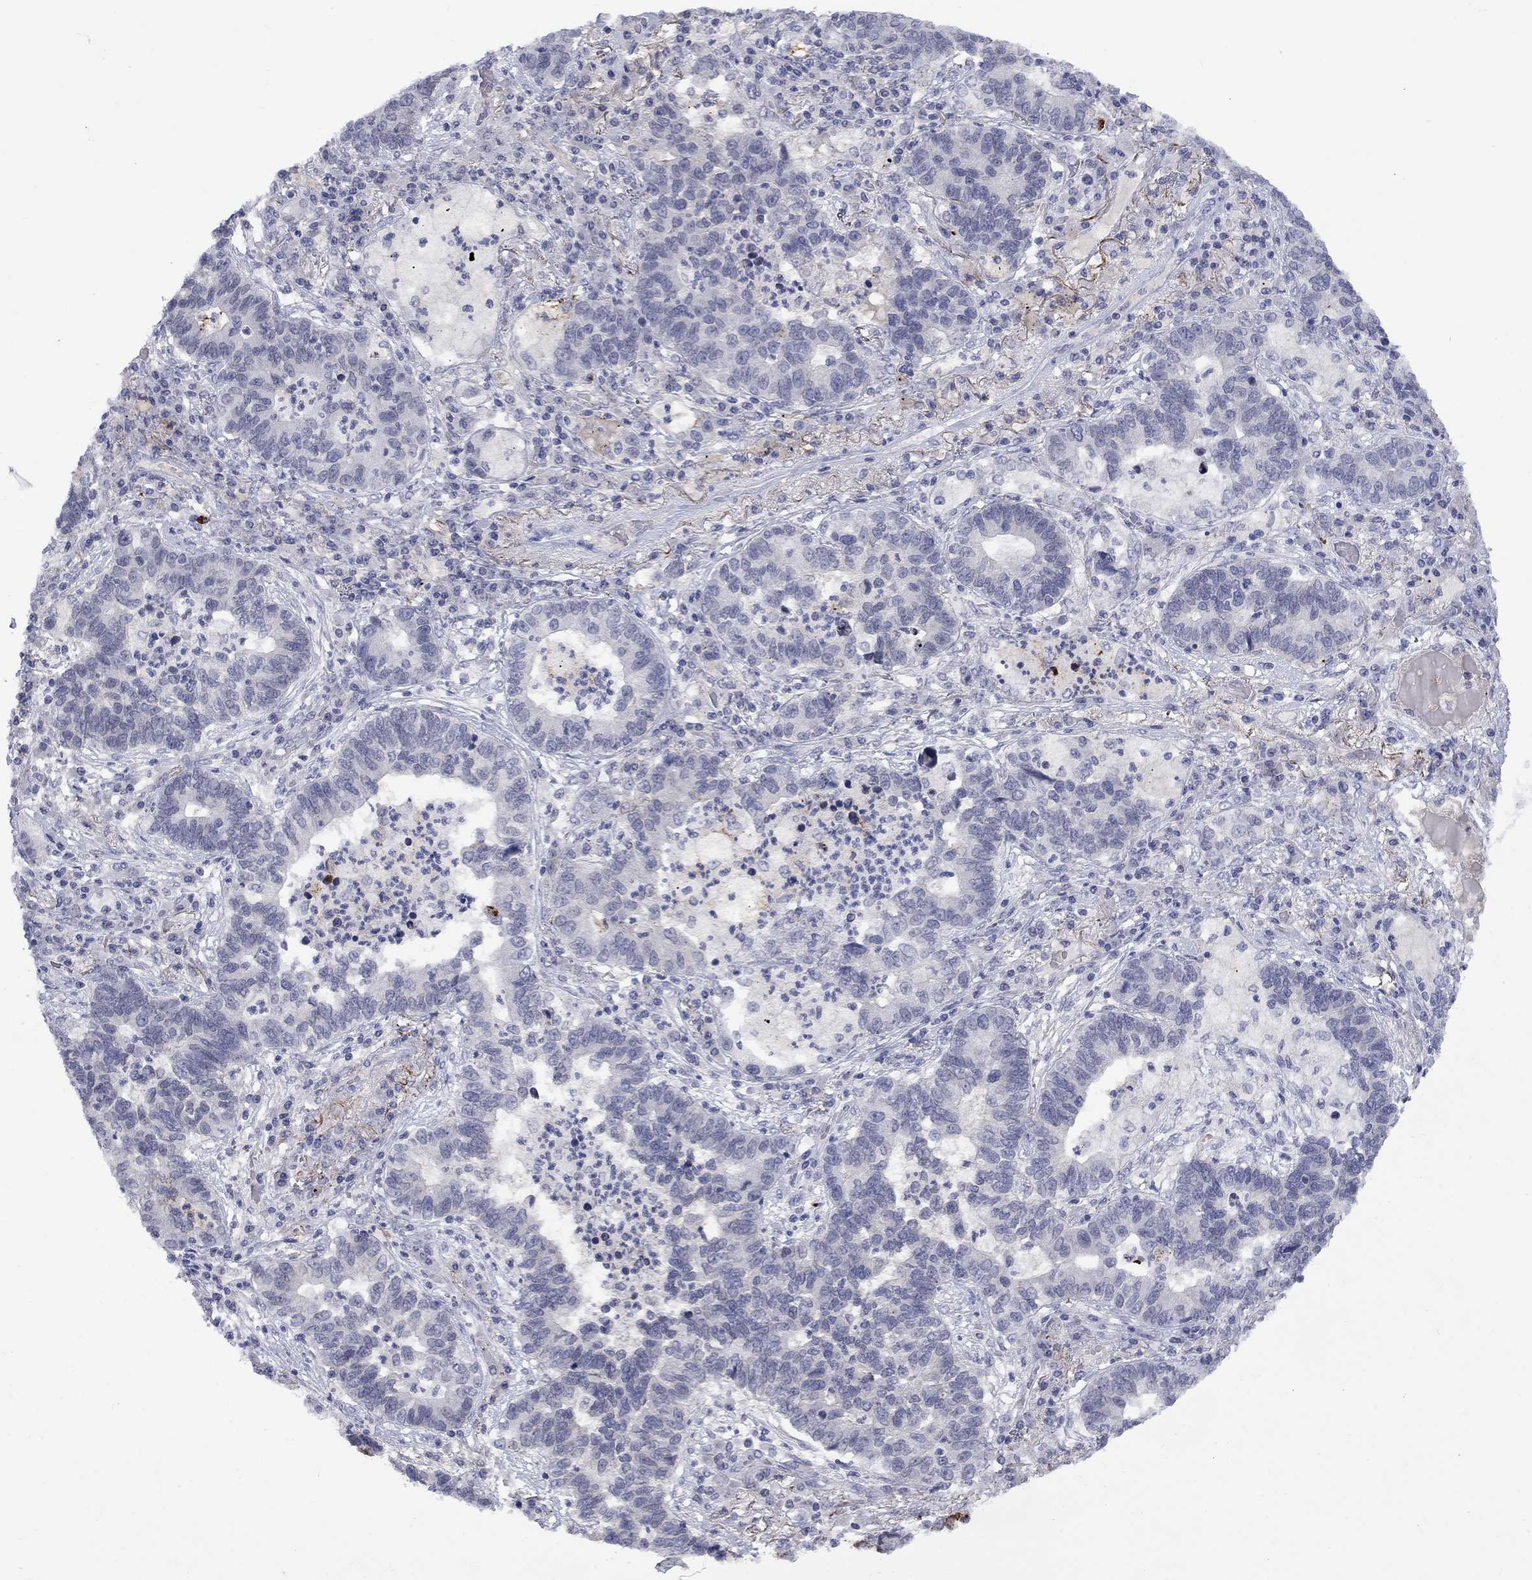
{"staining": {"intensity": "negative", "quantity": "none", "location": "none"}, "tissue": "lung cancer", "cell_type": "Tumor cells", "image_type": "cancer", "snomed": [{"axis": "morphology", "description": "Adenocarcinoma, NOS"}, {"axis": "topography", "description": "Lung"}], "caption": "Immunohistochemical staining of lung cancer exhibits no significant positivity in tumor cells.", "gene": "NSMF", "patient": {"sex": "female", "age": 57}}